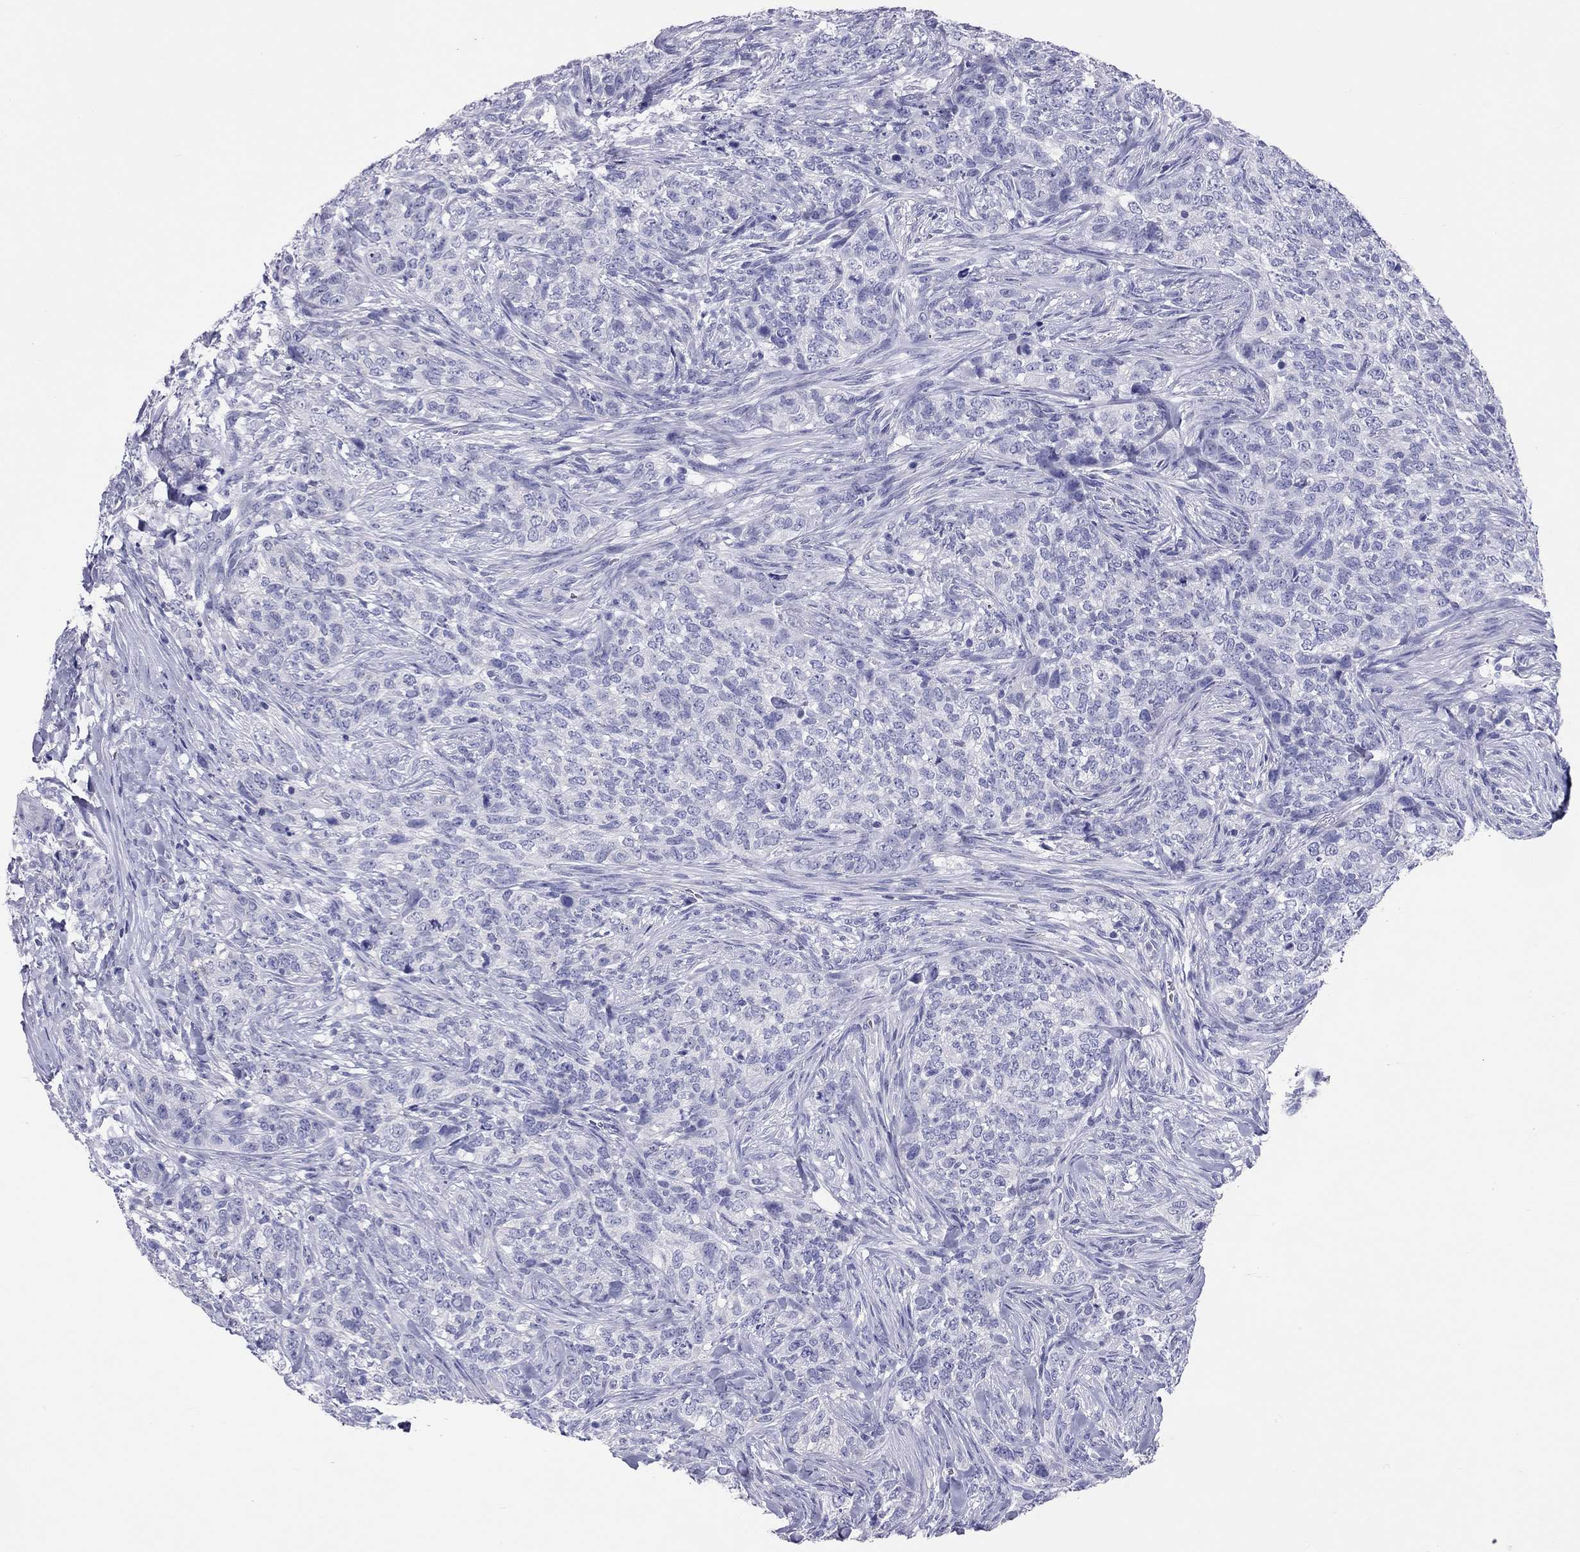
{"staining": {"intensity": "negative", "quantity": "none", "location": "none"}, "tissue": "skin cancer", "cell_type": "Tumor cells", "image_type": "cancer", "snomed": [{"axis": "morphology", "description": "Basal cell carcinoma"}, {"axis": "topography", "description": "Skin"}], "caption": "DAB immunohistochemical staining of human skin basal cell carcinoma exhibits no significant expression in tumor cells.", "gene": "CALHM1", "patient": {"sex": "female", "age": 69}}